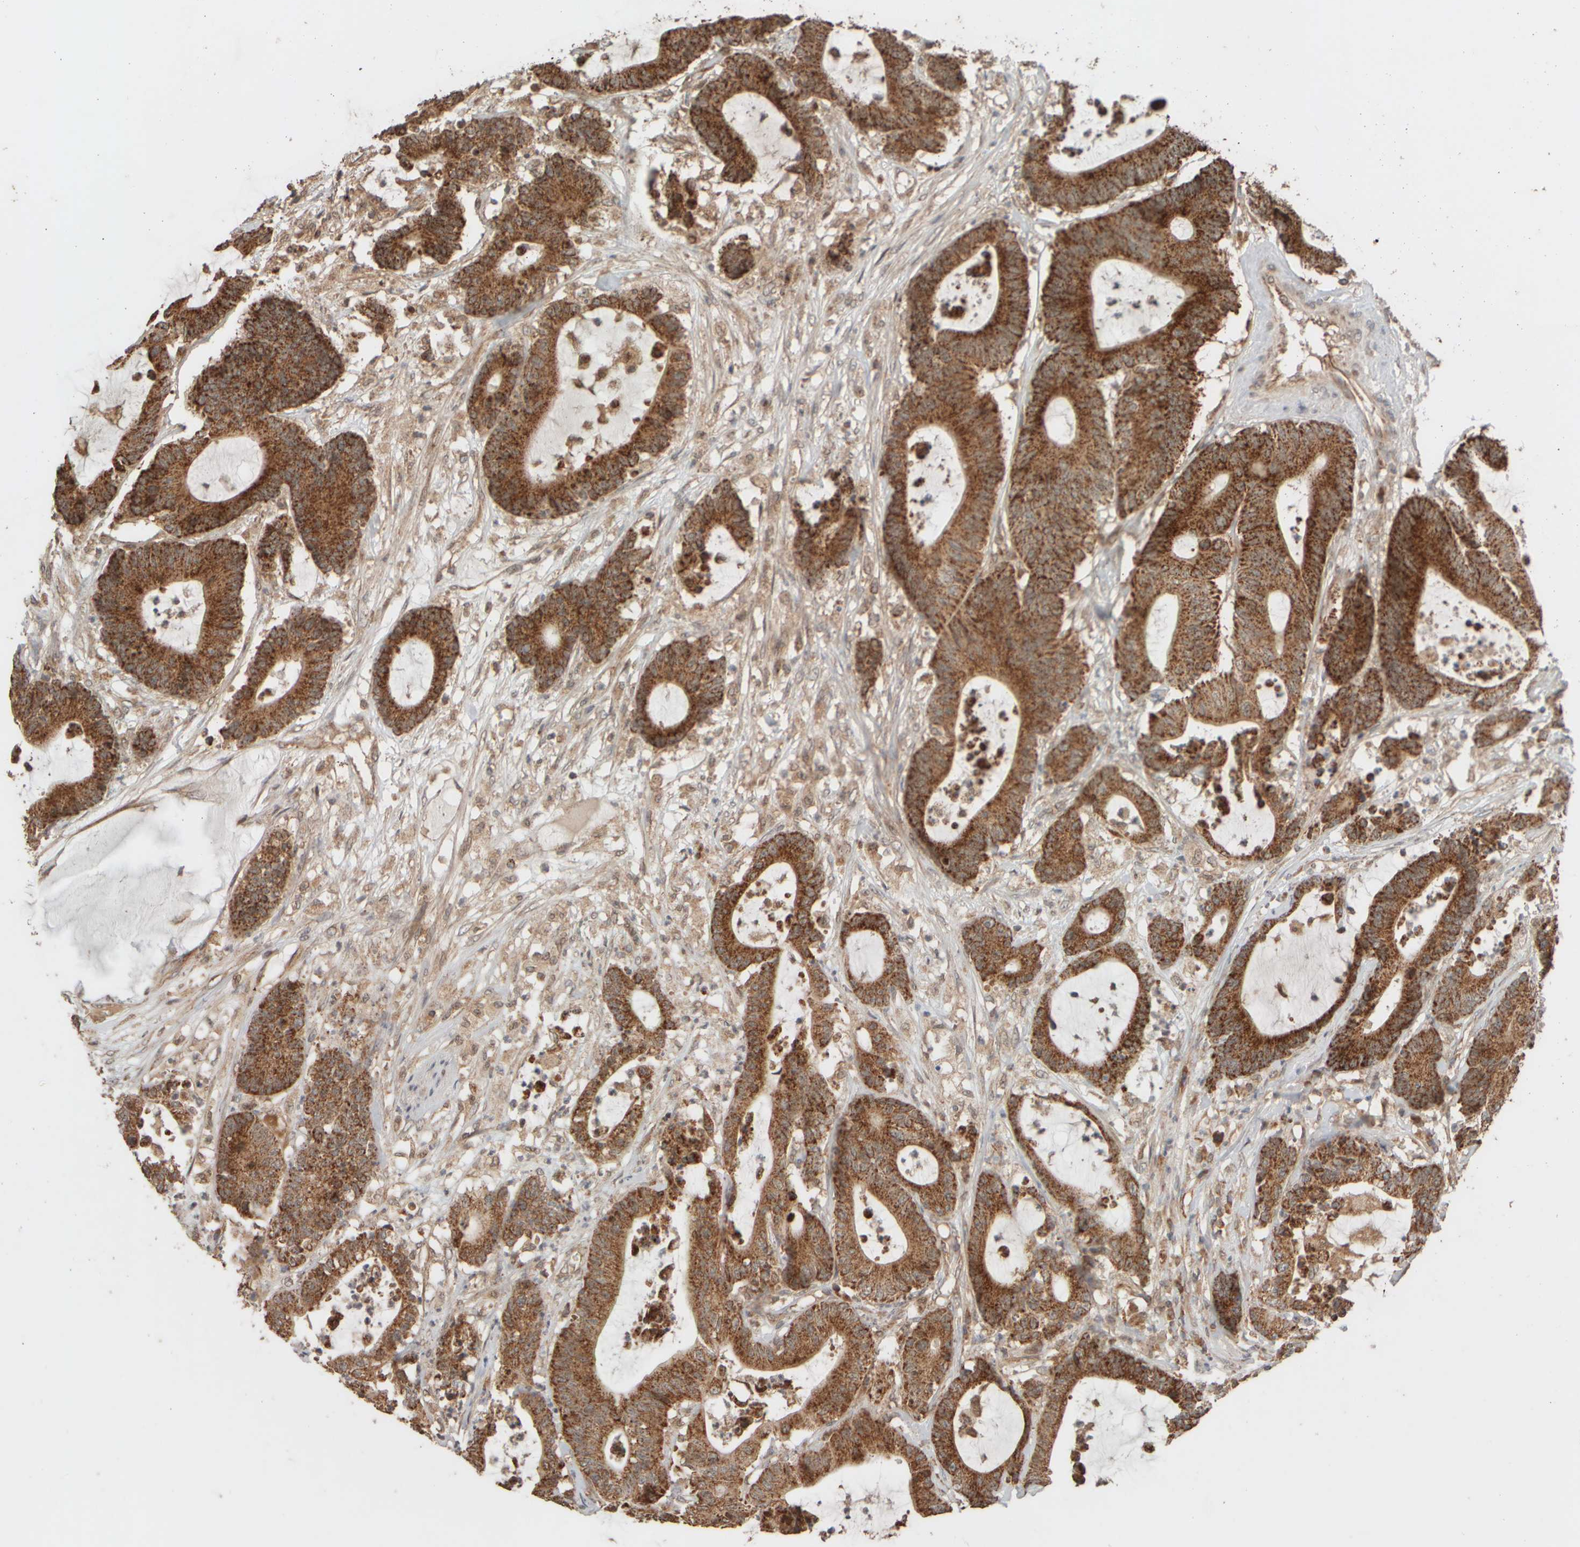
{"staining": {"intensity": "strong", "quantity": ">75%", "location": "cytoplasmic/membranous"}, "tissue": "colorectal cancer", "cell_type": "Tumor cells", "image_type": "cancer", "snomed": [{"axis": "morphology", "description": "Adenocarcinoma, NOS"}, {"axis": "topography", "description": "Colon"}], "caption": "Immunohistochemical staining of human colorectal cancer displays strong cytoplasmic/membranous protein positivity in about >75% of tumor cells.", "gene": "EIF2B3", "patient": {"sex": "female", "age": 84}}